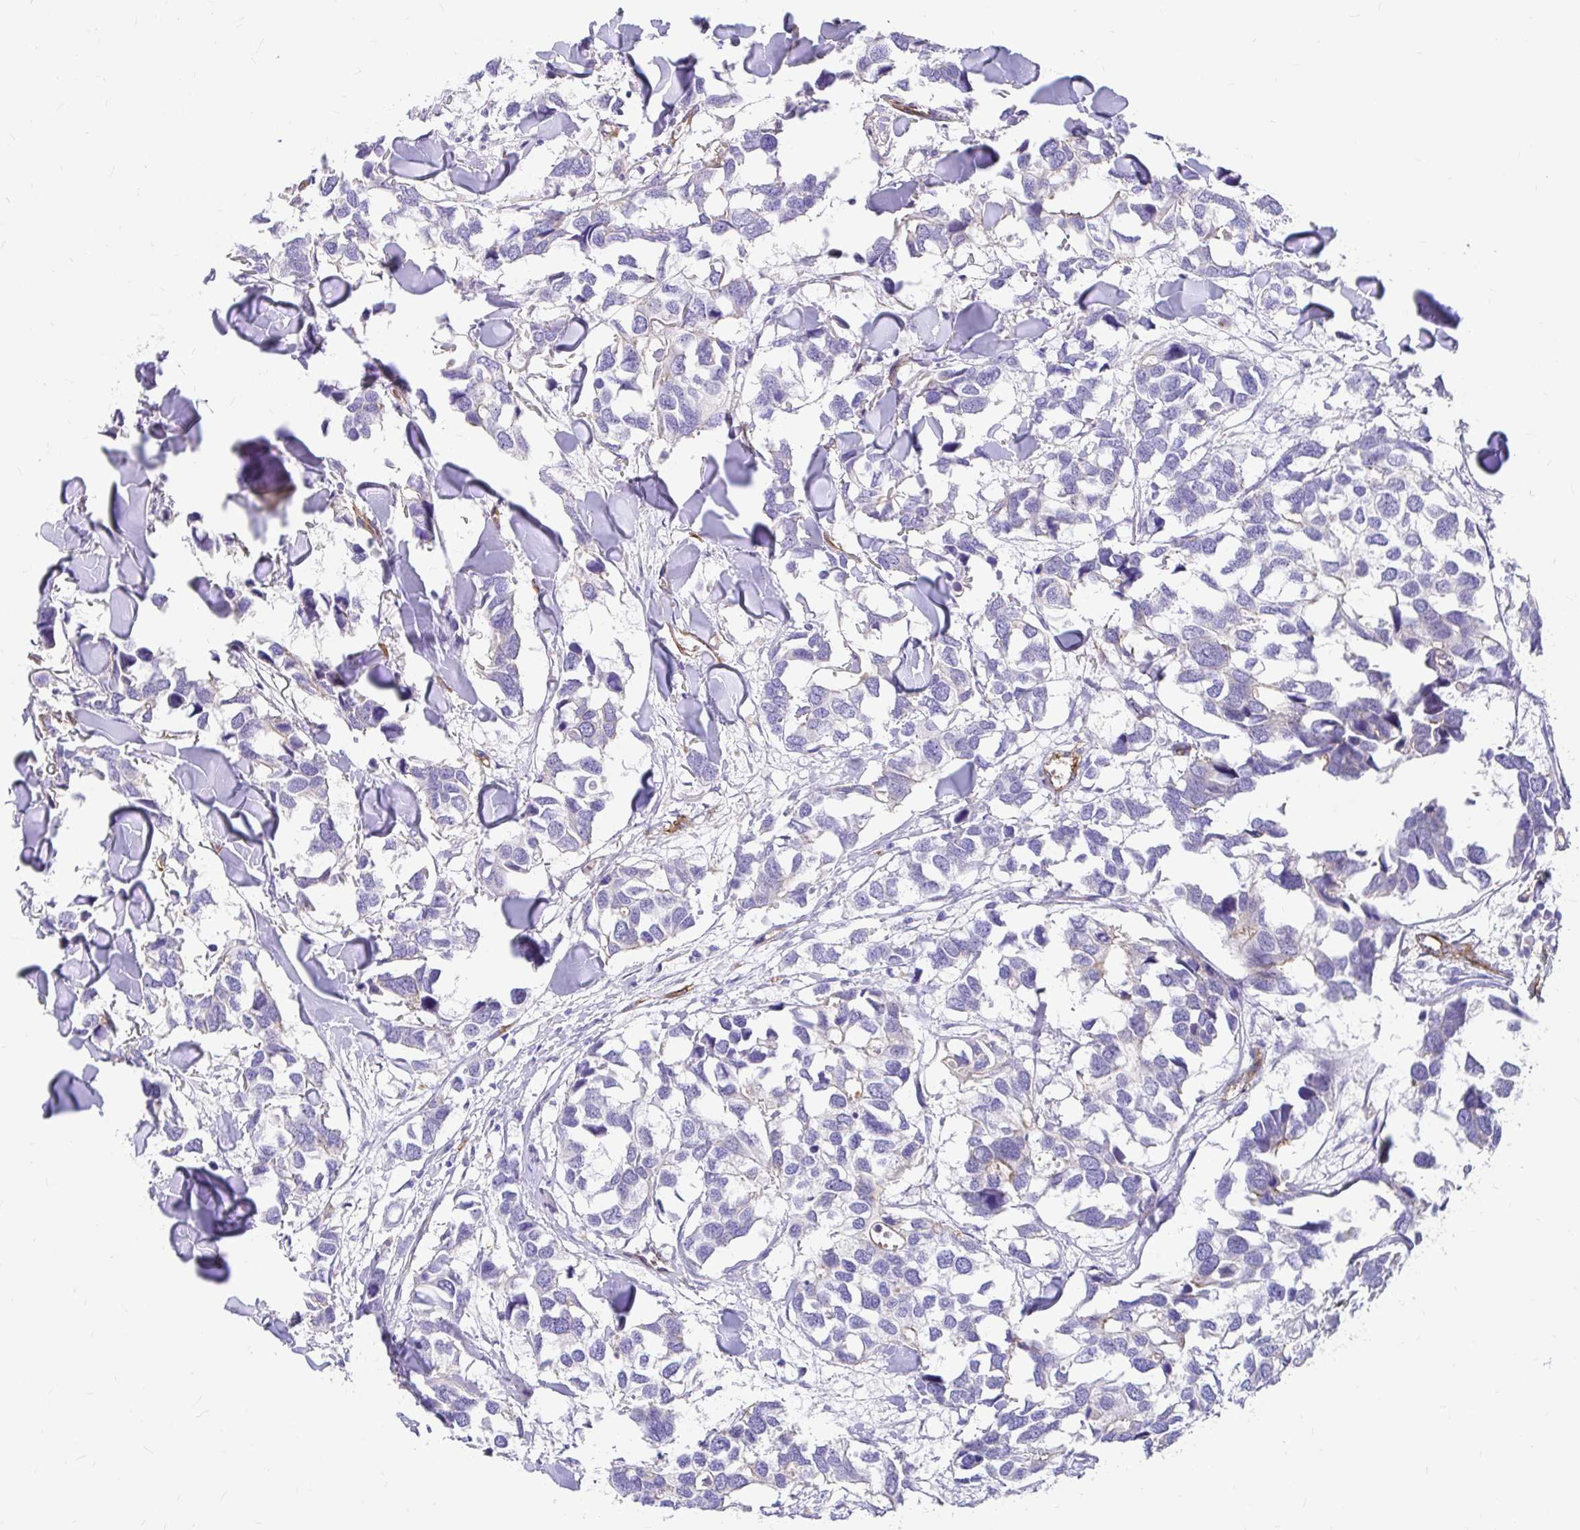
{"staining": {"intensity": "negative", "quantity": "none", "location": "none"}, "tissue": "breast cancer", "cell_type": "Tumor cells", "image_type": "cancer", "snomed": [{"axis": "morphology", "description": "Duct carcinoma"}, {"axis": "topography", "description": "Breast"}], "caption": "IHC image of breast cancer stained for a protein (brown), which exhibits no positivity in tumor cells.", "gene": "MYO1B", "patient": {"sex": "female", "age": 83}}